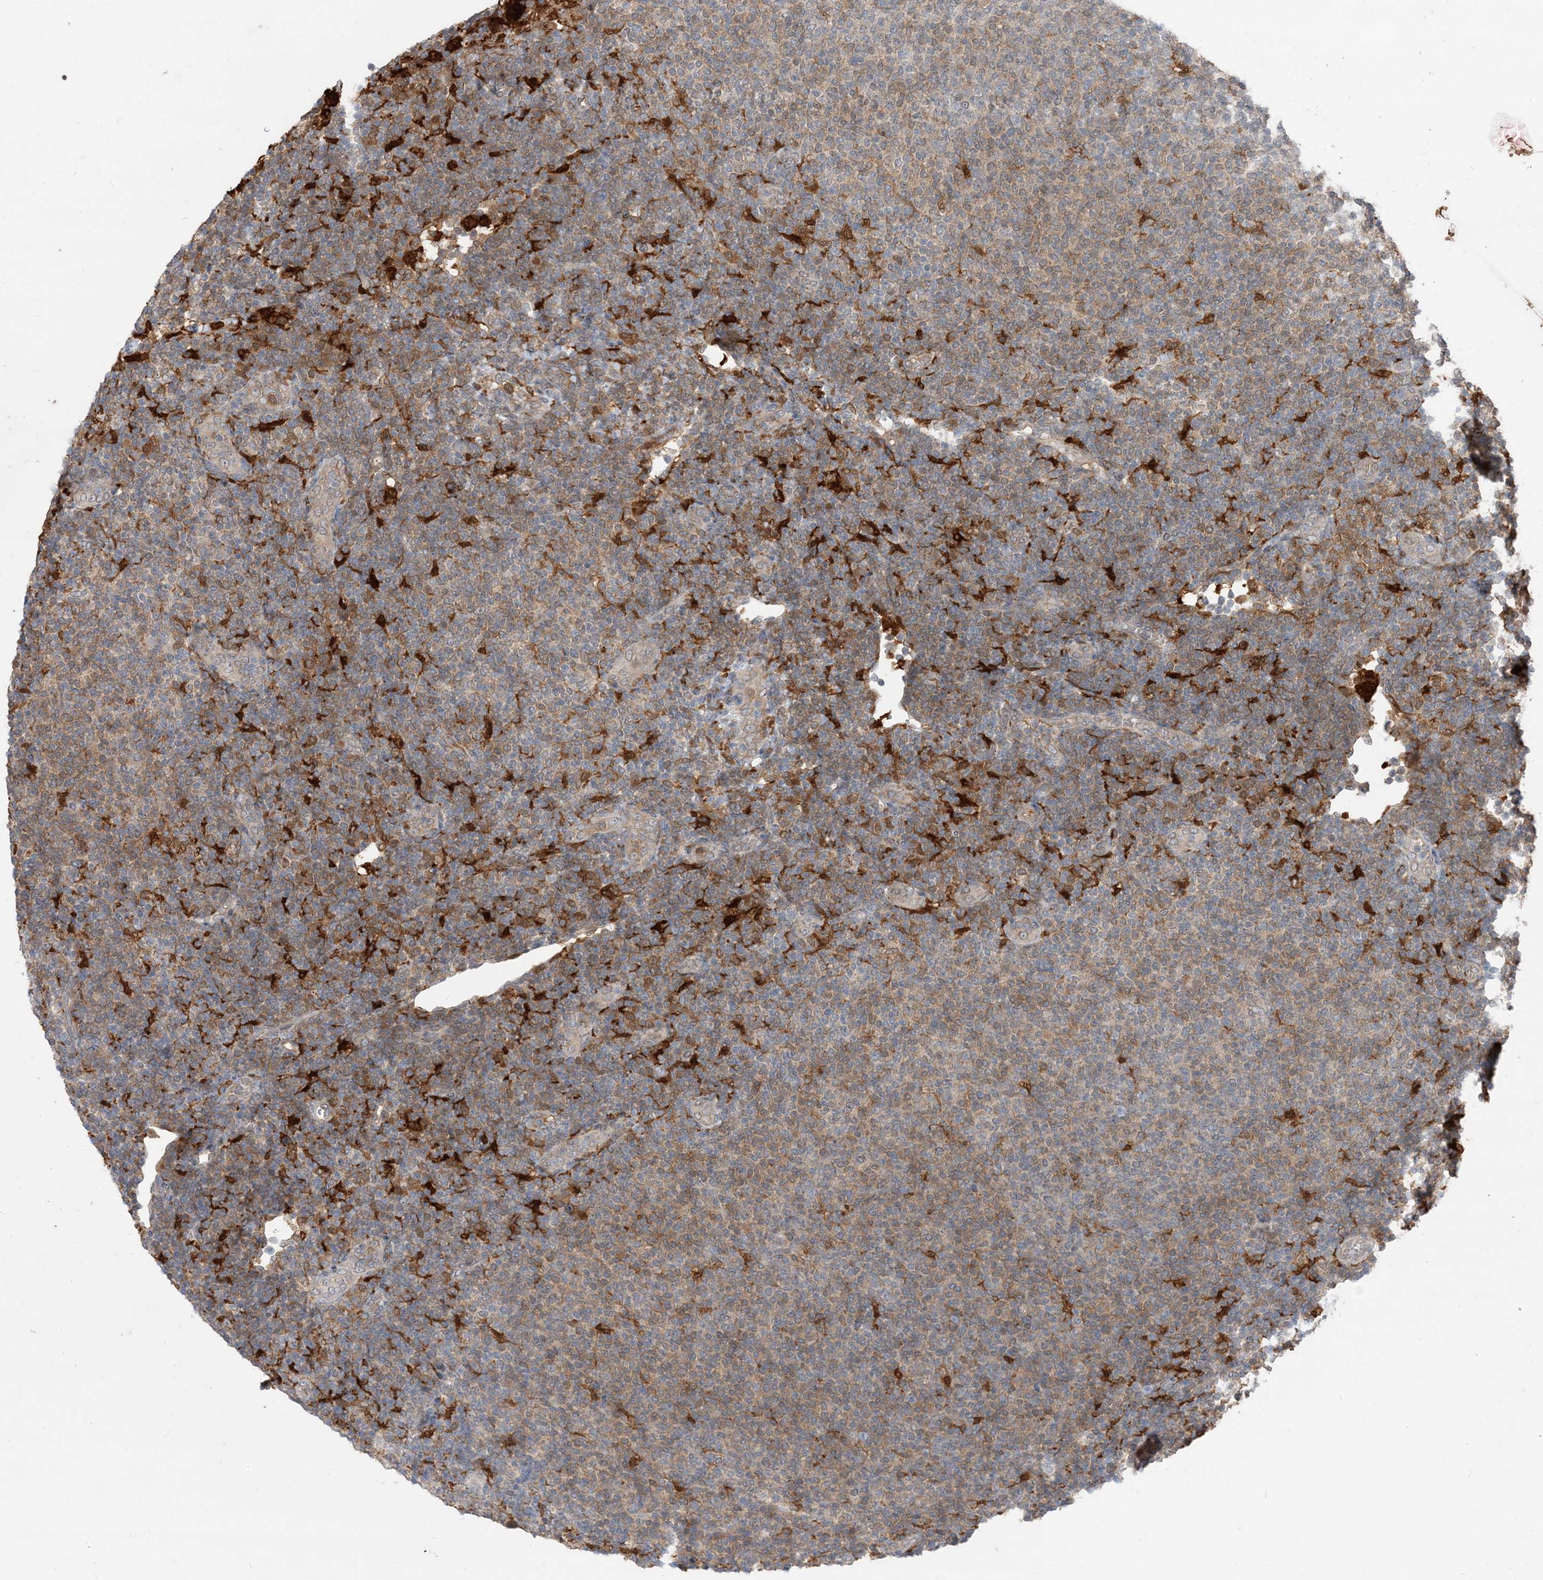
{"staining": {"intensity": "weak", "quantity": "25%-75%", "location": "cytoplasmic/membranous"}, "tissue": "lymphoma", "cell_type": "Tumor cells", "image_type": "cancer", "snomed": [{"axis": "morphology", "description": "Malignant lymphoma, non-Hodgkin's type, Low grade"}, {"axis": "topography", "description": "Lymph node"}], "caption": "Lymphoma stained for a protein (brown) reveals weak cytoplasmic/membranous positive positivity in approximately 25%-75% of tumor cells.", "gene": "NAGK", "patient": {"sex": "male", "age": 66}}